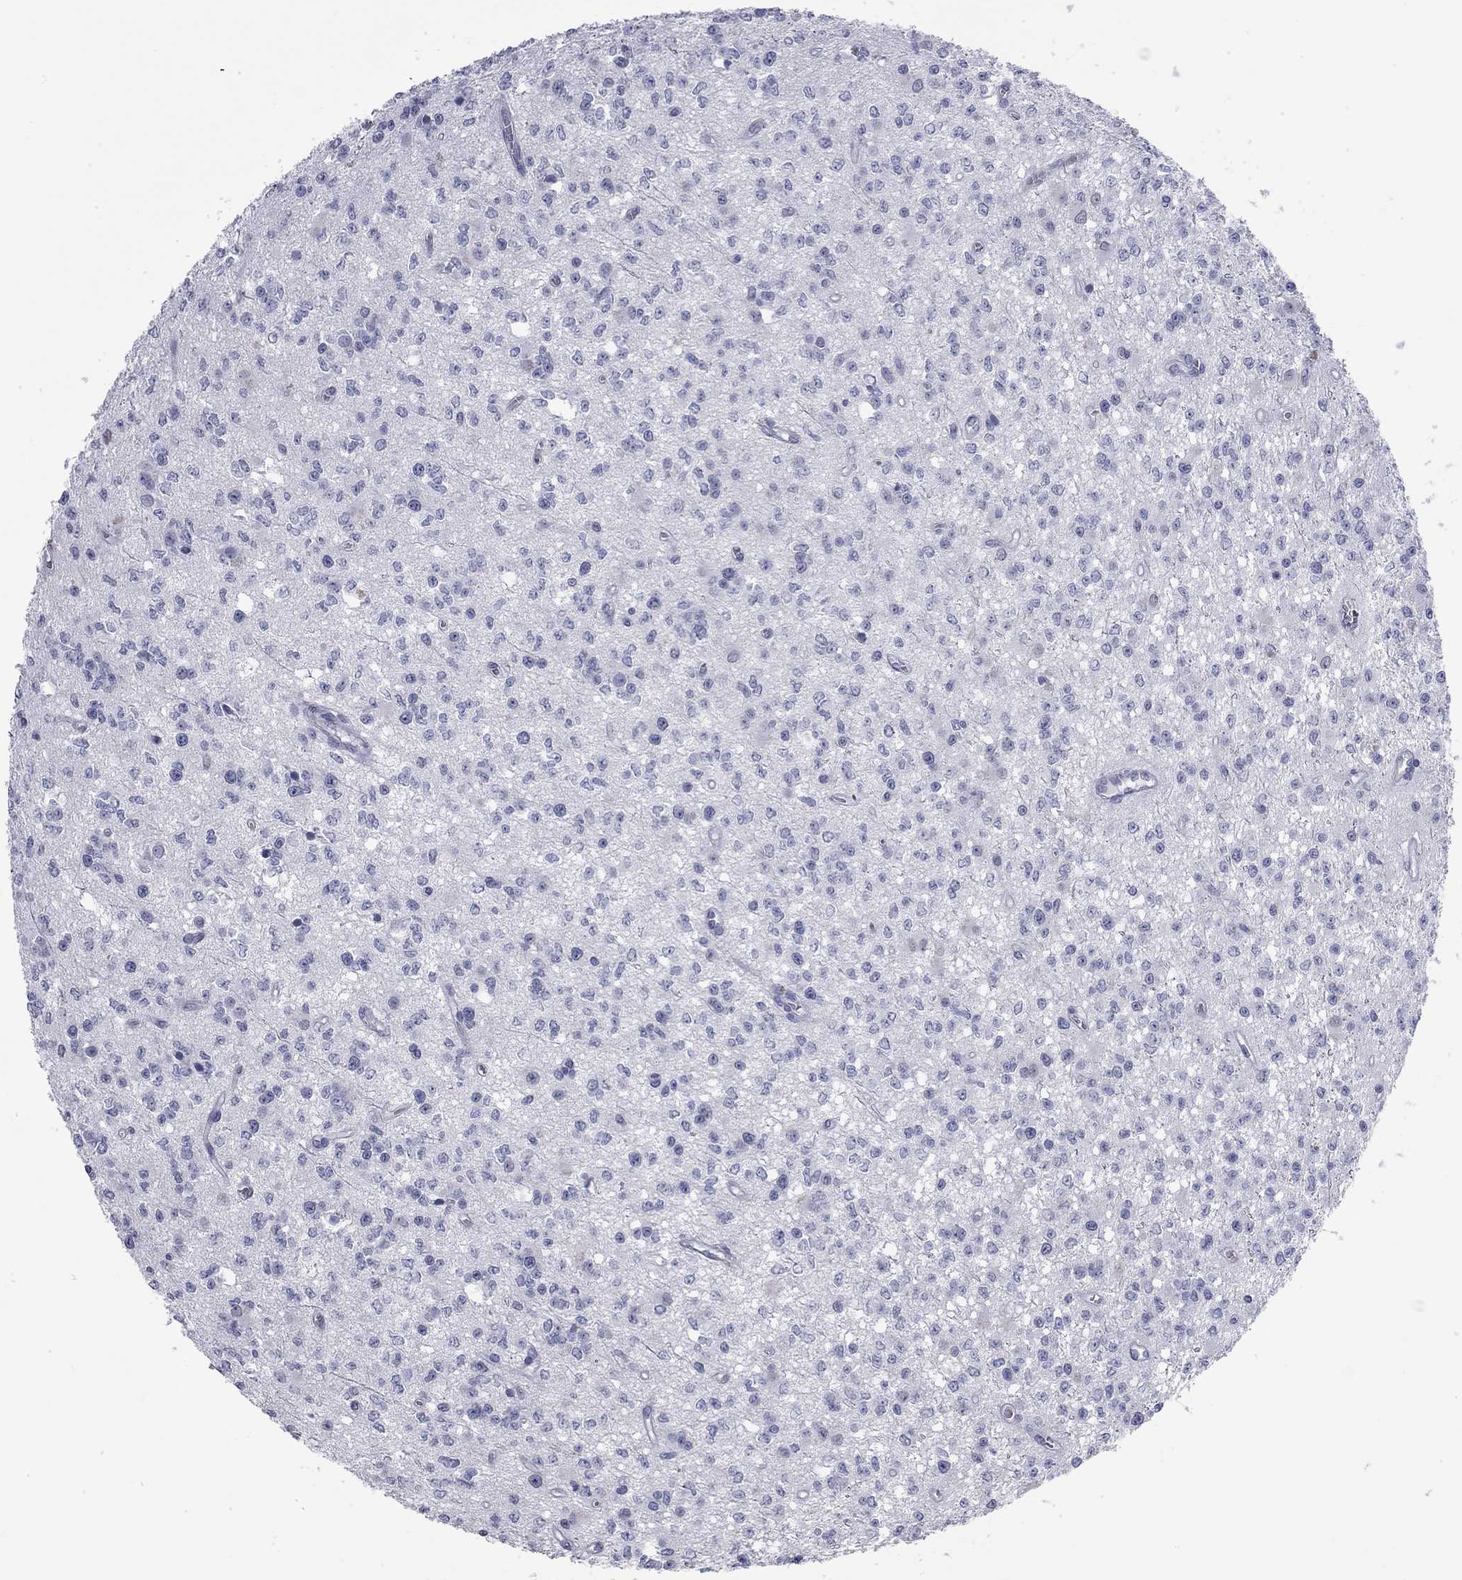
{"staining": {"intensity": "negative", "quantity": "none", "location": "none"}, "tissue": "glioma", "cell_type": "Tumor cells", "image_type": "cancer", "snomed": [{"axis": "morphology", "description": "Glioma, malignant, Low grade"}, {"axis": "topography", "description": "Brain"}], "caption": "DAB immunohistochemical staining of human low-grade glioma (malignant) demonstrates no significant positivity in tumor cells.", "gene": "AK8", "patient": {"sex": "female", "age": 45}}